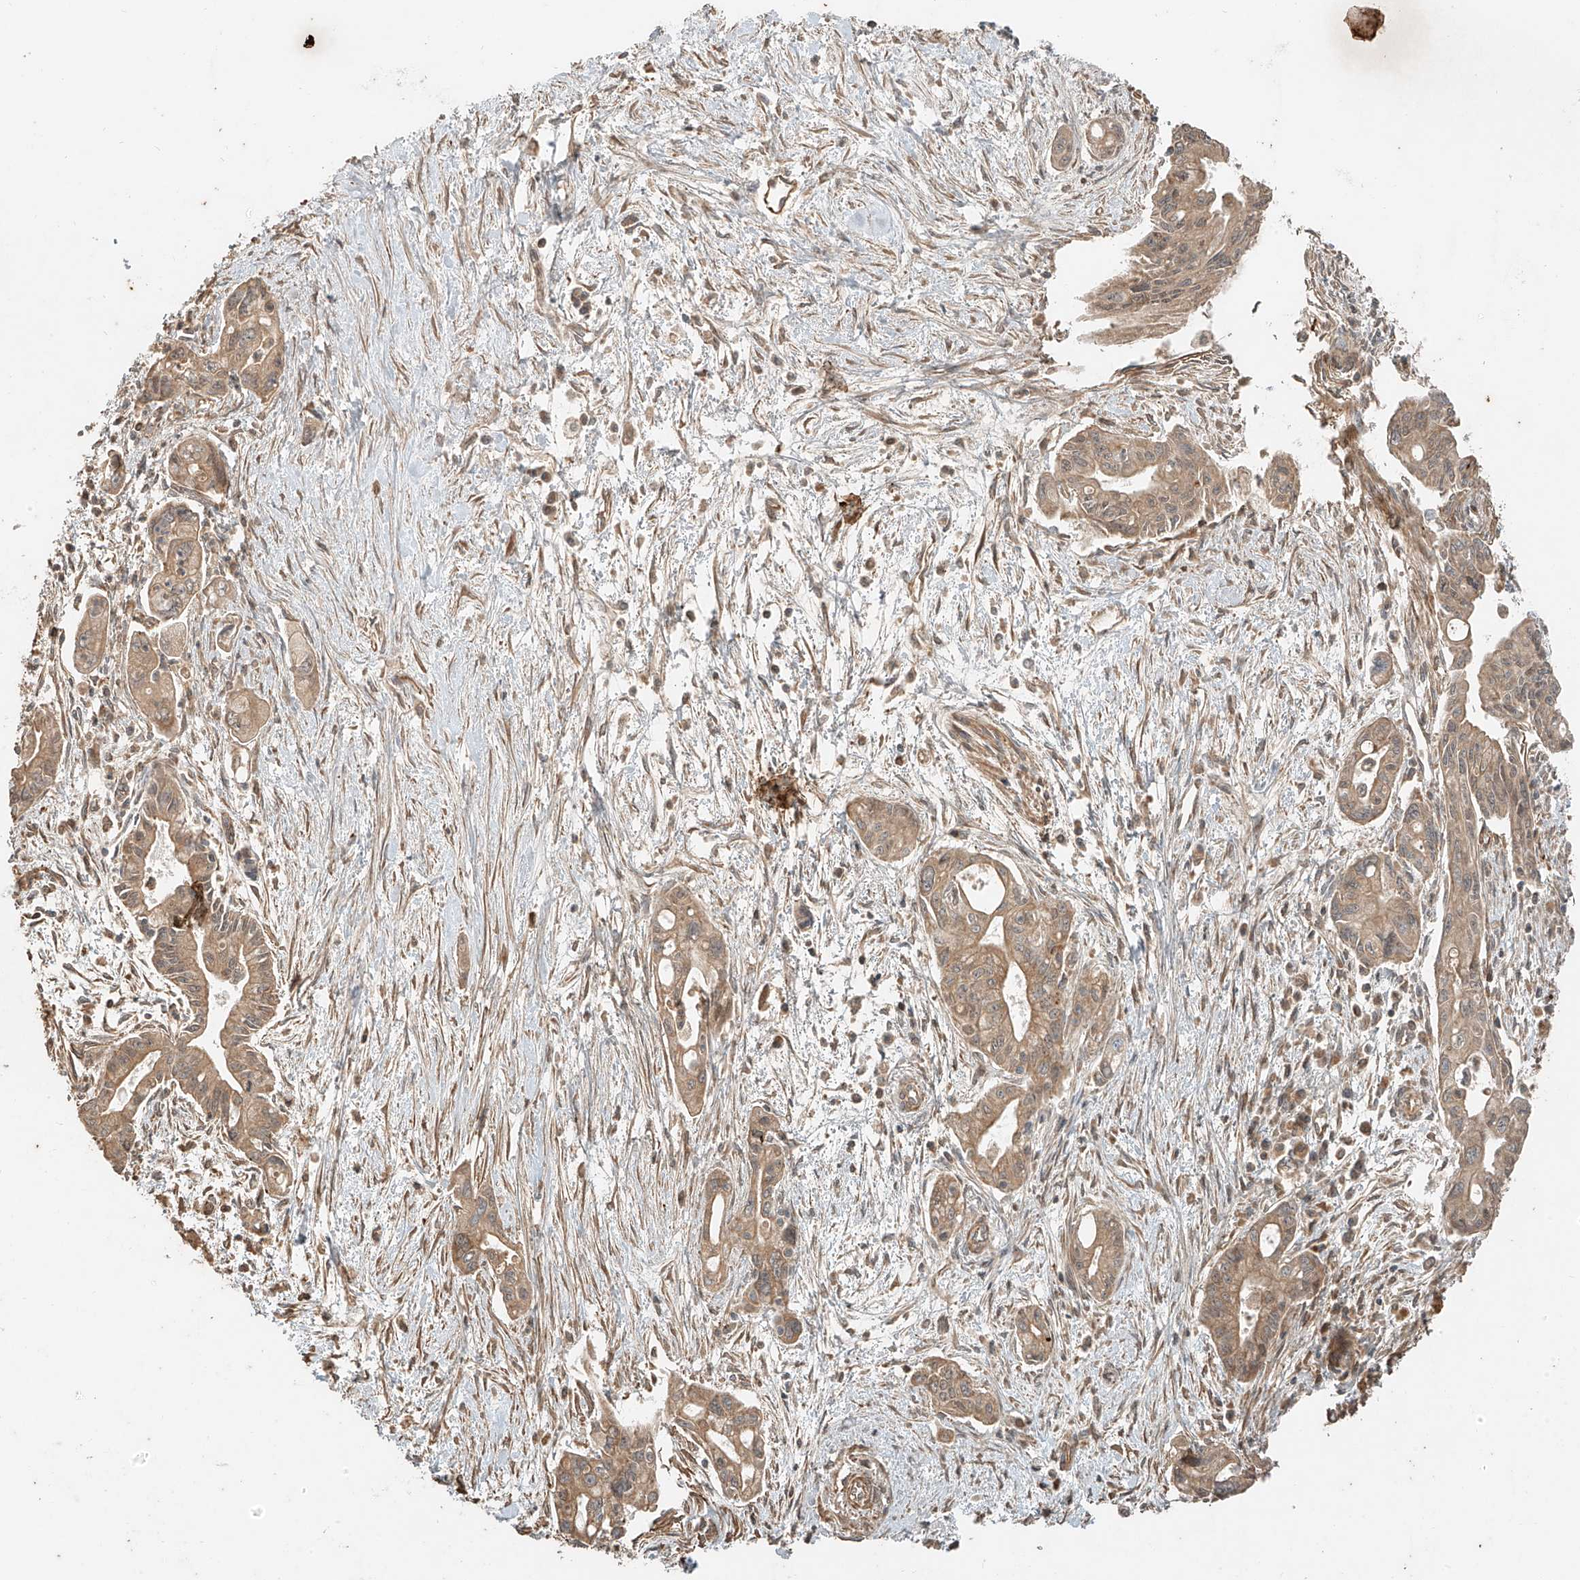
{"staining": {"intensity": "moderate", "quantity": ">75%", "location": "cytoplasmic/membranous"}, "tissue": "pancreatic cancer", "cell_type": "Tumor cells", "image_type": "cancer", "snomed": [{"axis": "morphology", "description": "Adenocarcinoma, NOS"}, {"axis": "topography", "description": "Pancreas"}], "caption": "Tumor cells reveal medium levels of moderate cytoplasmic/membranous positivity in approximately >75% of cells in adenocarcinoma (pancreatic).", "gene": "ANKZF1", "patient": {"sex": "male", "age": 70}}